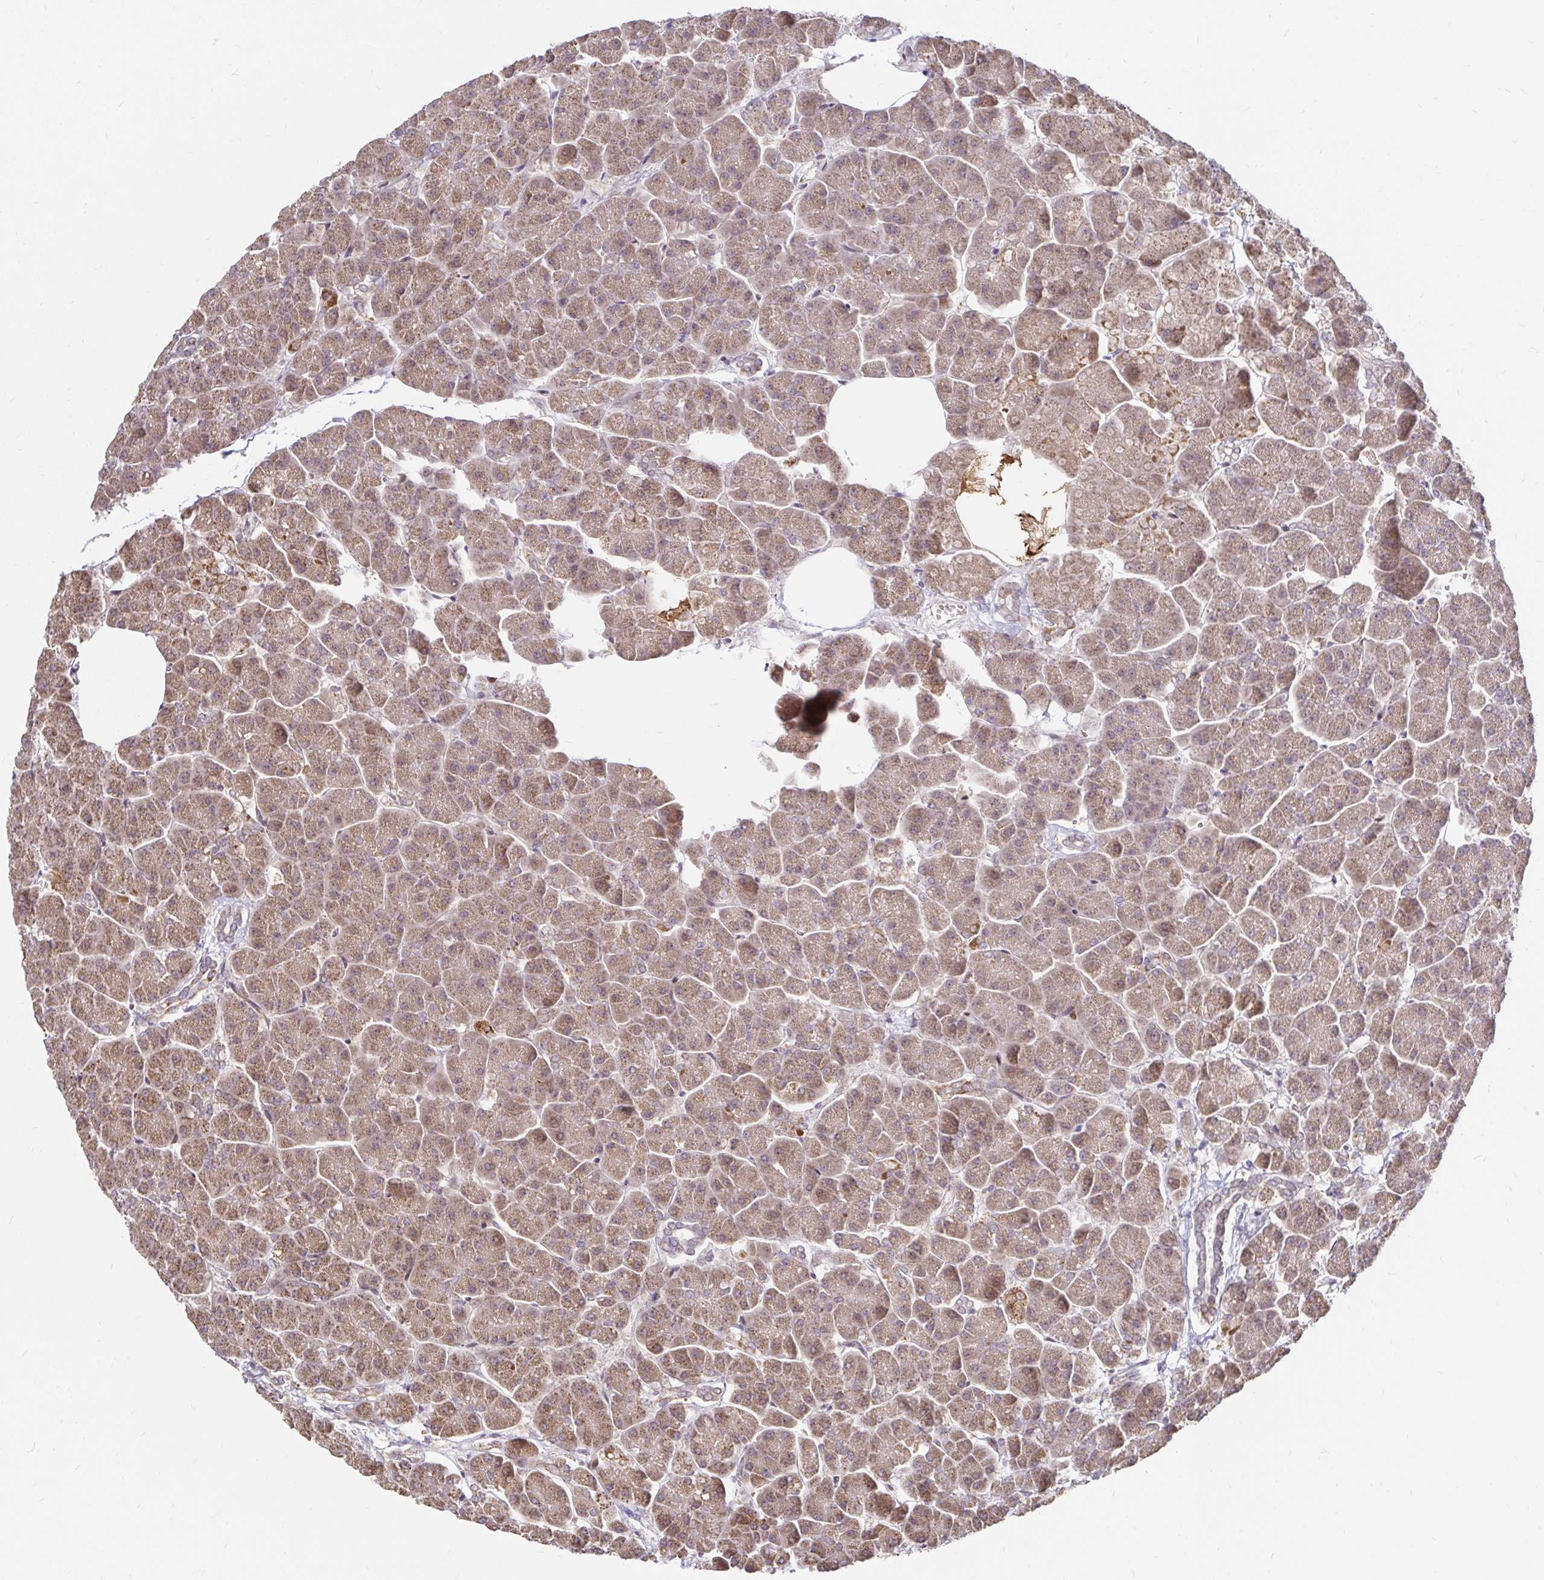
{"staining": {"intensity": "moderate", "quantity": ">75%", "location": "cytoplasmic/membranous"}, "tissue": "pancreas", "cell_type": "Exocrine glandular cells", "image_type": "normal", "snomed": [{"axis": "morphology", "description": "Normal tissue, NOS"}, {"axis": "topography", "description": "Pancreas"}, {"axis": "topography", "description": "Peripheral nerve tissue"}], "caption": "Brown immunohistochemical staining in benign human pancreas exhibits moderate cytoplasmic/membranous positivity in about >75% of exocrine glandular cells. (DAB (3,3'-diaminobenzidine) = brown stain, brightfield microscopy at high magnification).", "gene": "TIMM50", "patient": {"sex": "male", "age": 54}}